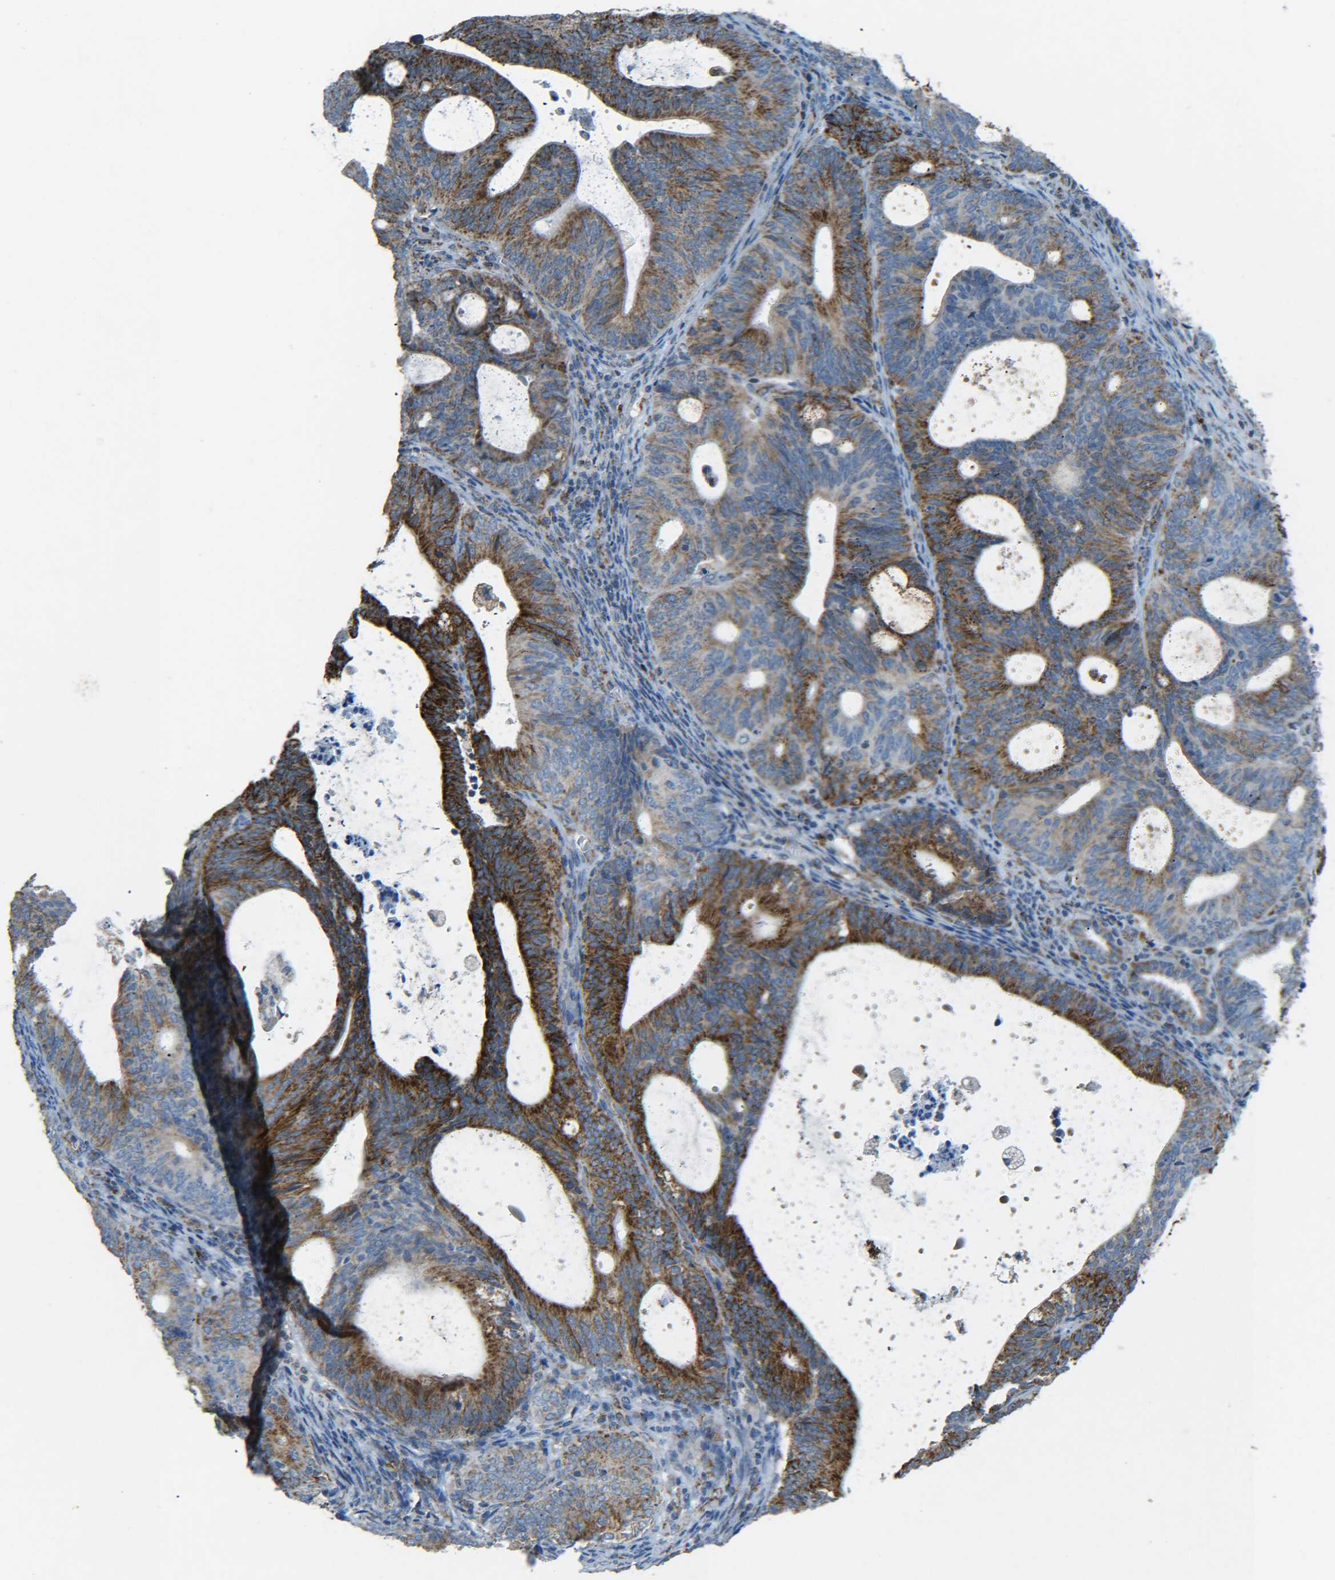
{"staining": {"intensity": "moderate", "quantity": ">75%", "location": "cytoplasmic/membranous"}, "tissue": "endometrial cancer", "cell_type": "Tumor cells", "image_type": "cancer", "snomed": [{"axis": "morphology", "description": "Adenocarcinoma, NOS"}, {"axis": "topography", "description": "Uterus"}], "caption": "Immunohistochemistry staining of endometrial cancer (adenocarcinoma), which reveals medium levels of moderate cytoplasmic/membranous staining in approximately >75% of tumor cells indicating moderate cytoplasmic/membranous protein staining. The staining was performed using DAB (3,3'-diaminobenzidine) (brown) for protein detection and nuclei were counterstained in hematoxylin (blue).", "gene": "CYB5R1", "patient": {"sex": "female", "age": 83}}